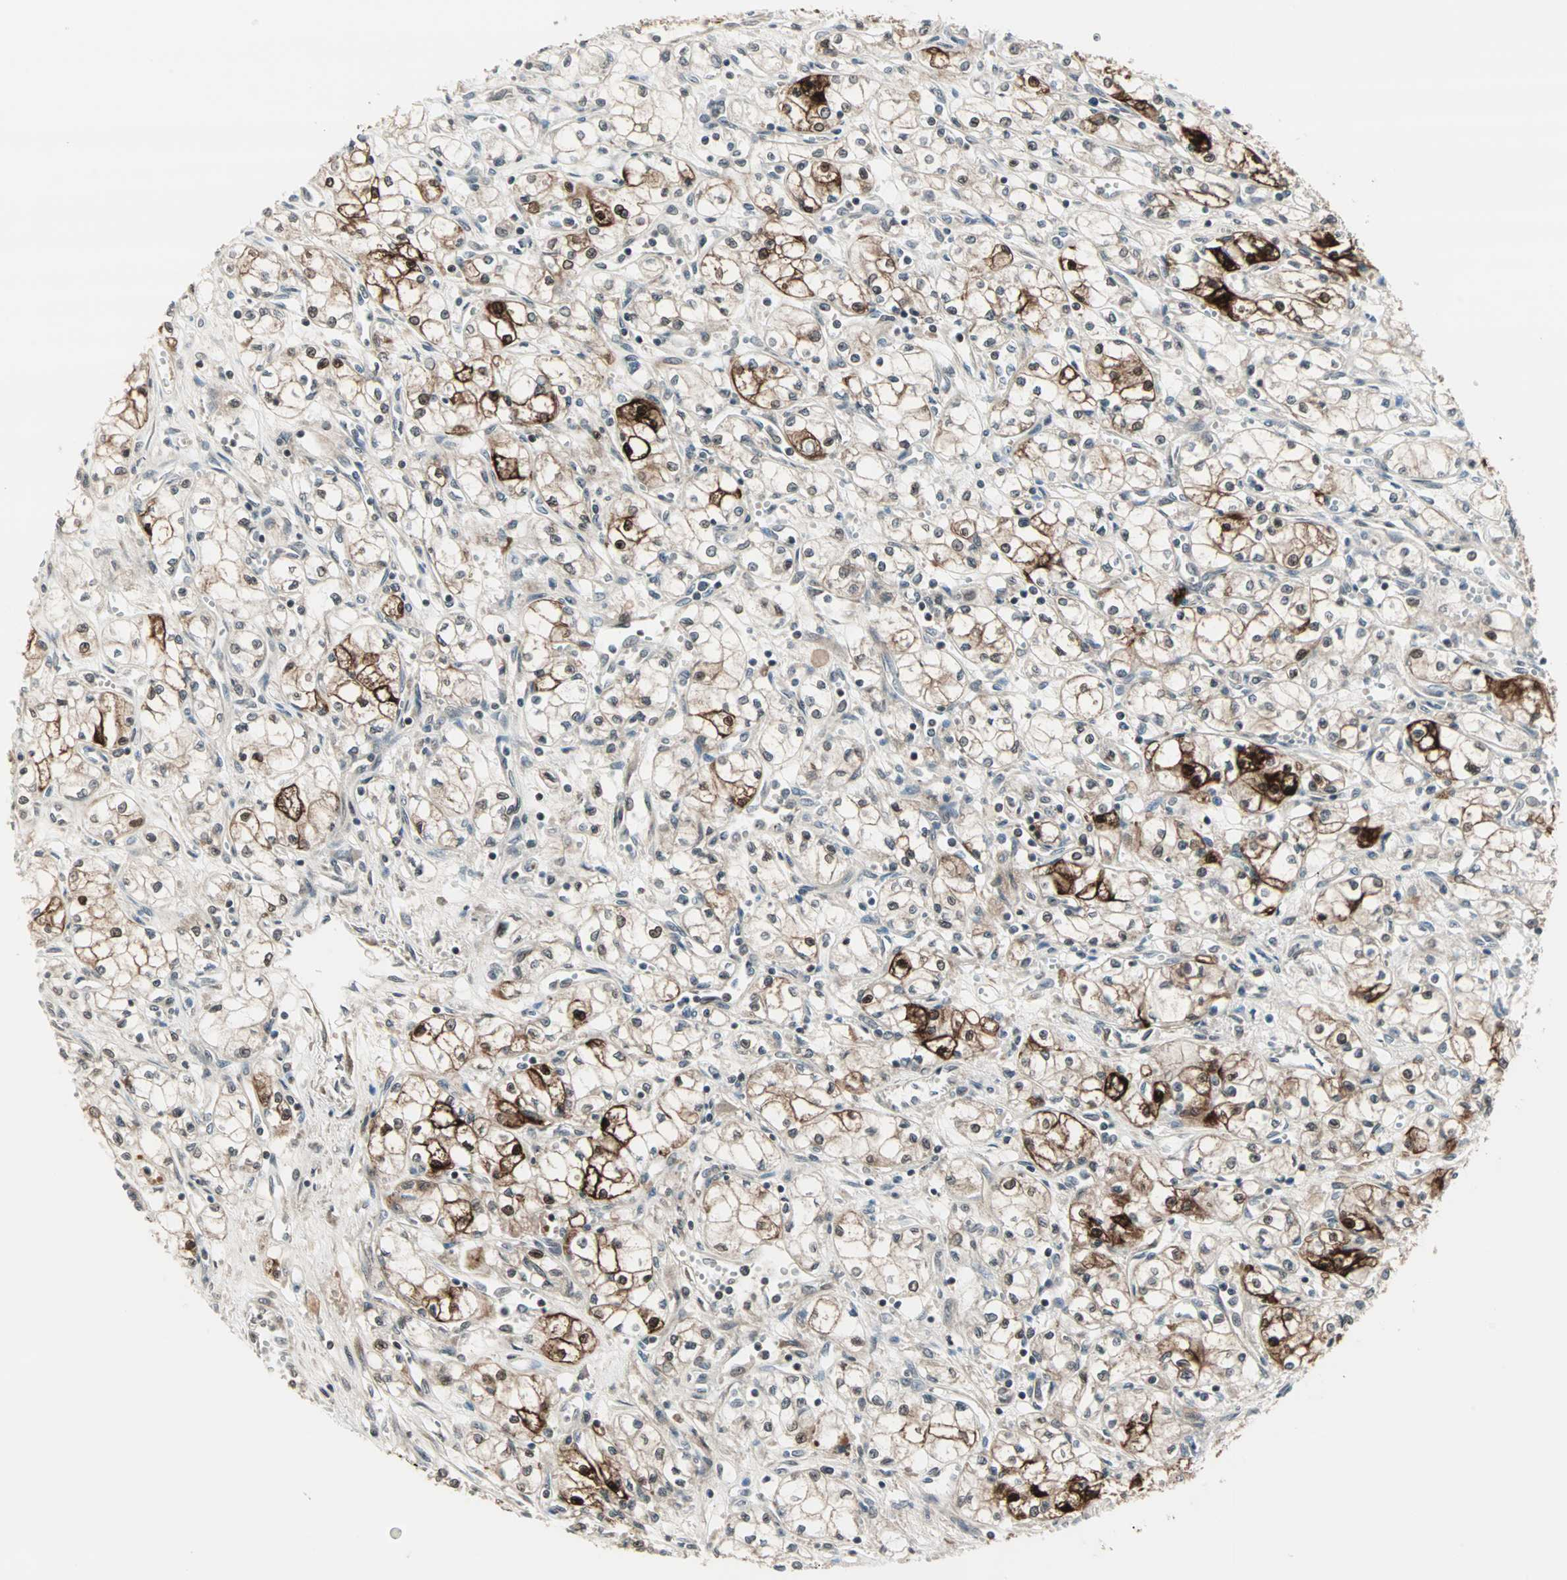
{"staining": {"intensity": "strong", "quantity": "<25%", "location": "cytoplasmic/membranous,nuclear"}, "tissue": "renal cancer", "cell_type": "Tumor cells", "image_type": "cancer", "snomed": [{"axis": "morphology", "description": "Normal tissue, NOS"}, {"axis": "morphology", "description": "Adenocarcinoma, NOS"}, {"axis": "topography", "description": "Kidney"}], "caption": "Brown immunohistochemical staining in renal cancer displays strong cytoplasmic/membranous and nuclear positivity in about <25% of tumor cells.", "gene": "CBLC", "patient": {"sex": "male", "age": 59}}